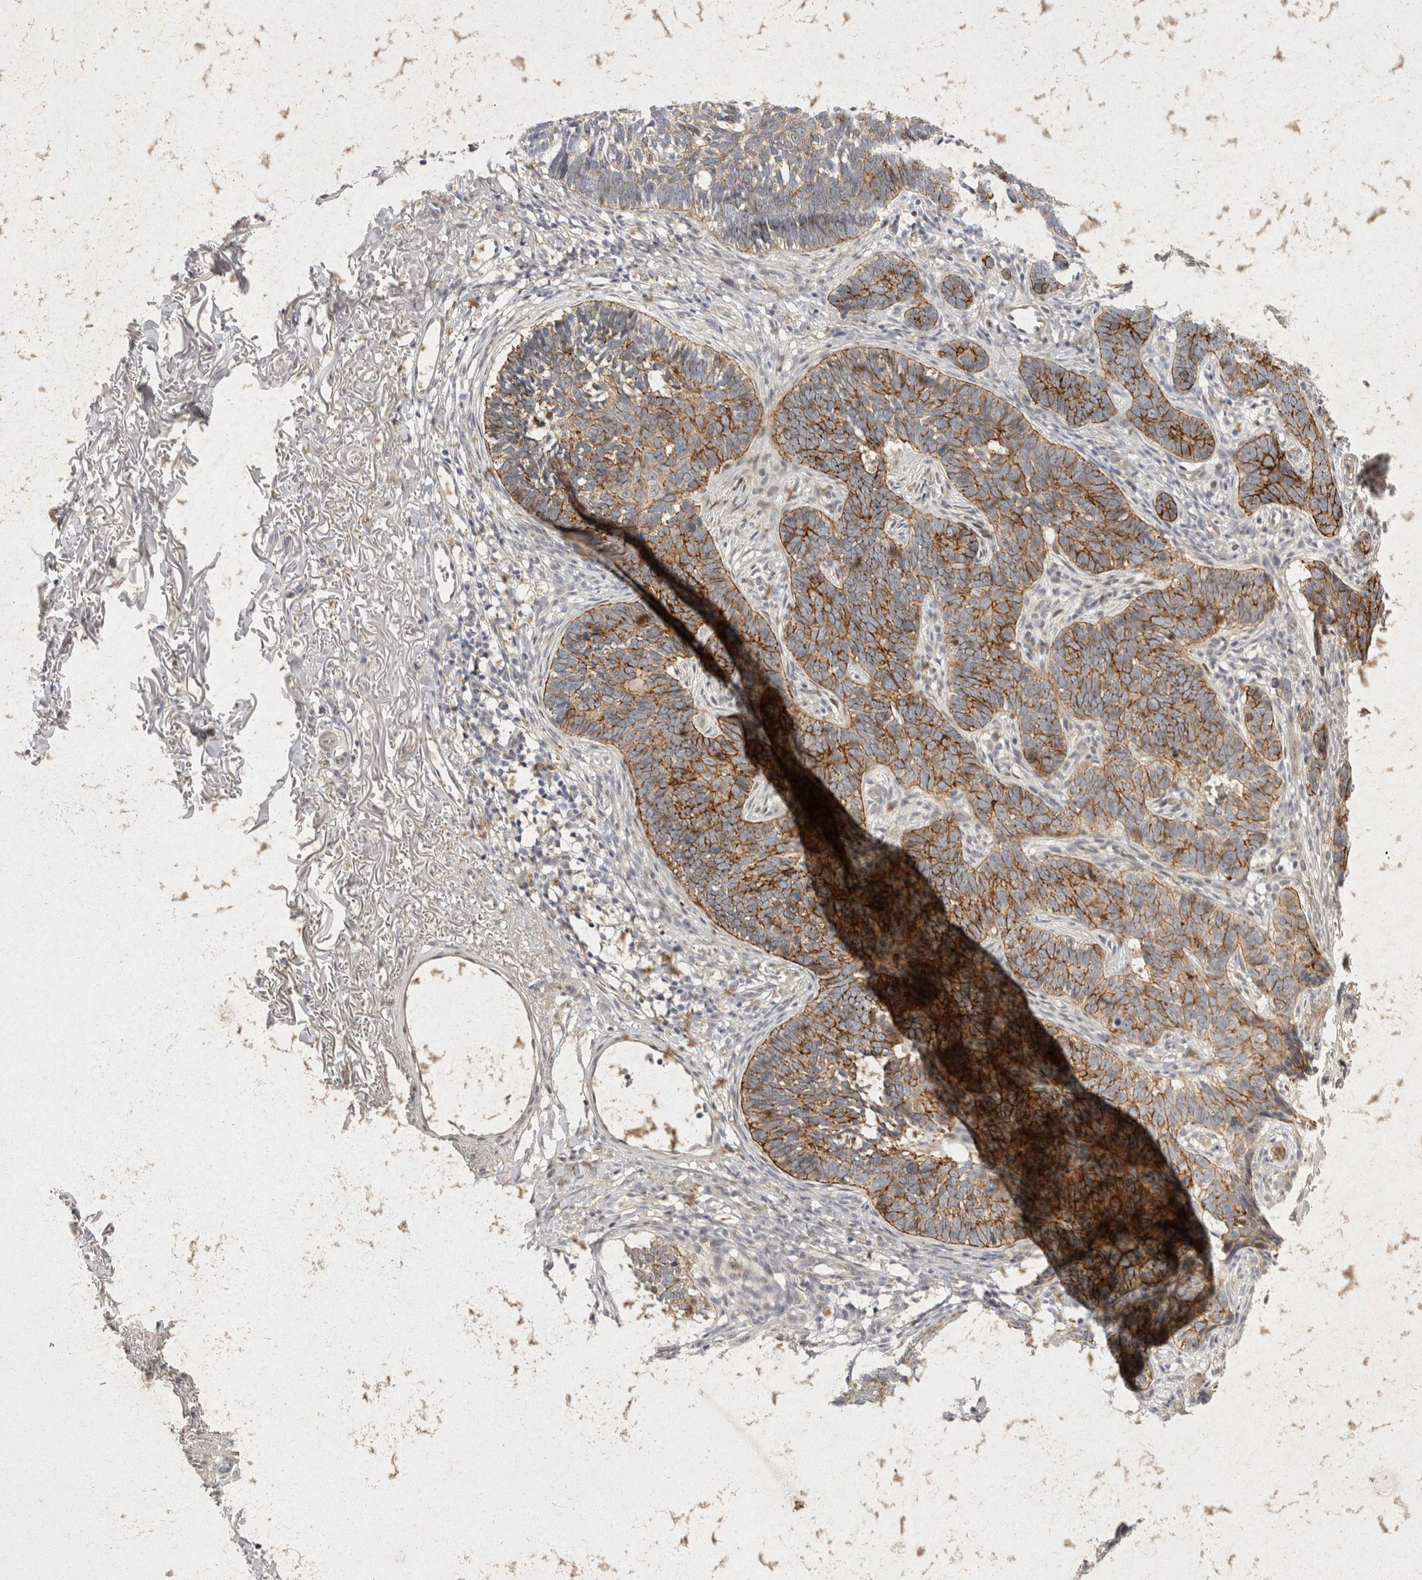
{"staining": {"intensity": "strong", "quantity": ">75%", "location": "cytoplasmic/membranous"}, "tissue": "skin cancer", "cell_type": "Tumor cells", "image_type": "cancer", "snomed": [{"axis": "morphology", "description": "Normal tissue, NOS"}, {"axis": "morphology", "description": "Basal cell carcinoma"}, {"axis": "topography", "description": "Skin"}], "caption": "A high amount of strong cytoplasmic/membranous staining is identified in approximately >75% of tumor cells in skin cancer (basal cell carcinoma) tissue.", "gene": "TOM1L2", "patient": {"sex": "male", "age": 77}}